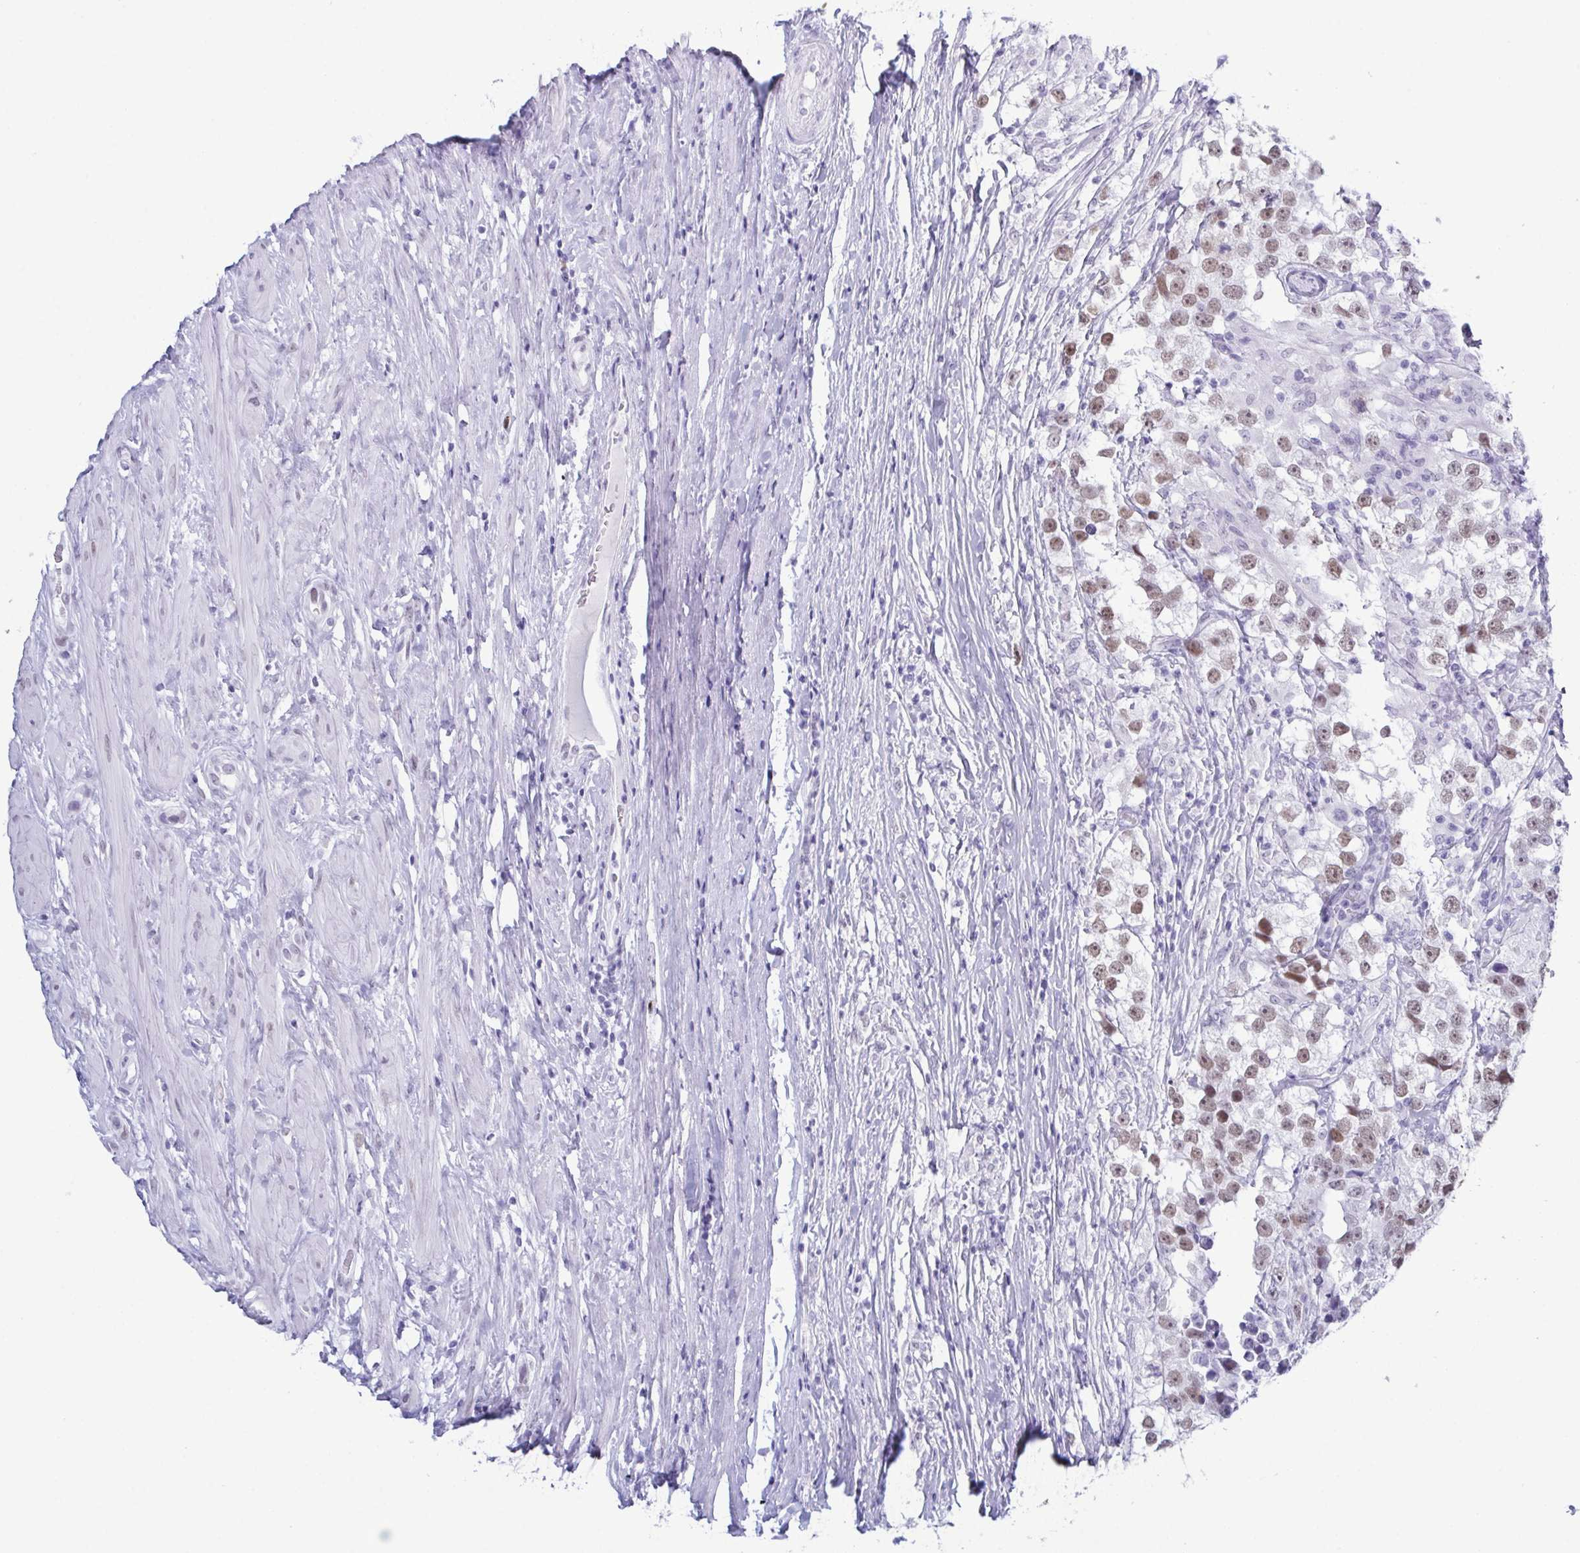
{"staining": {"intensity": "weak", "quantity": ">75%", "location": "nuclear"}, "tissue": "testis cancer", "cell_type": "Tumor cells", "image_type": "cancer", "snomed": [{"axis": "morphology", "description": "Seminoma, NOS"}, {"axis": "topography", "description": "Testis"}], "caption": "Protein expression analysis of testis cancer (seminoma) exhibits weak nuclear expression in approximately >75% of tumor cells.", "gene": "SUGP2", "patient": {"sex": "male", "age": 46}}